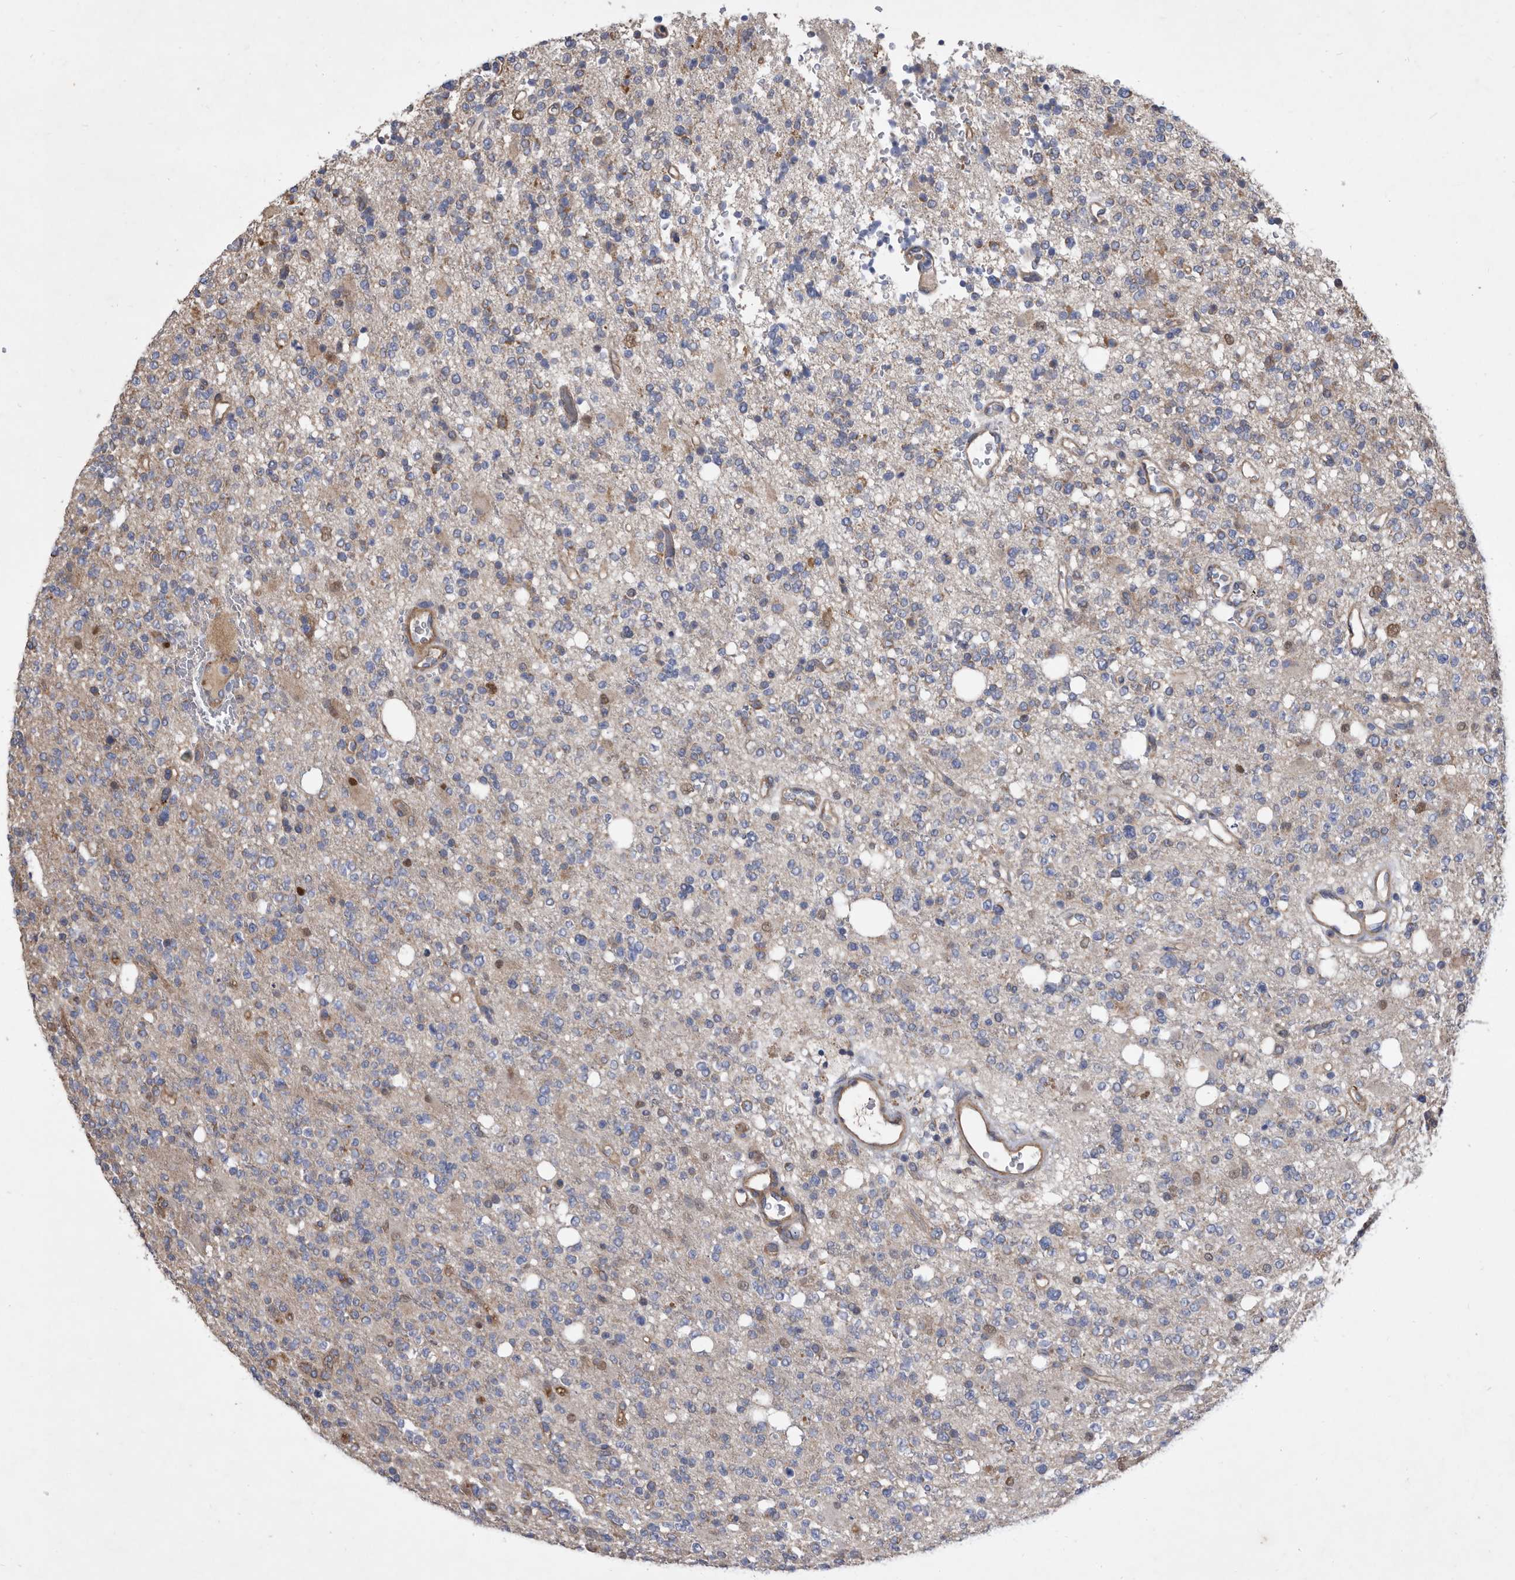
{"staining": {"intensity": "negative", "quantity": "none", "location": "none"}, "tissue": "glioma", "cell_type": "Tumor cells", "image_type": "cancer", "snomed": [{"axis": "morphology", "description": "Glioma, malignant, High grade"}, {"axis": "topography", "description": "Brain"}], "caption": "Immunohistochemistry (IHC) of human malignant glioma (high-grade) demonstrates no expression in tumor cells. Brightfield microscopy of IHC stained with DAB (3,3'-diaminobenzidine) (brown) and hematoxylin (blue), captured at high magnification.", "gene": "ATP13A3", "patient": {"sex": "female", "age": 62}}